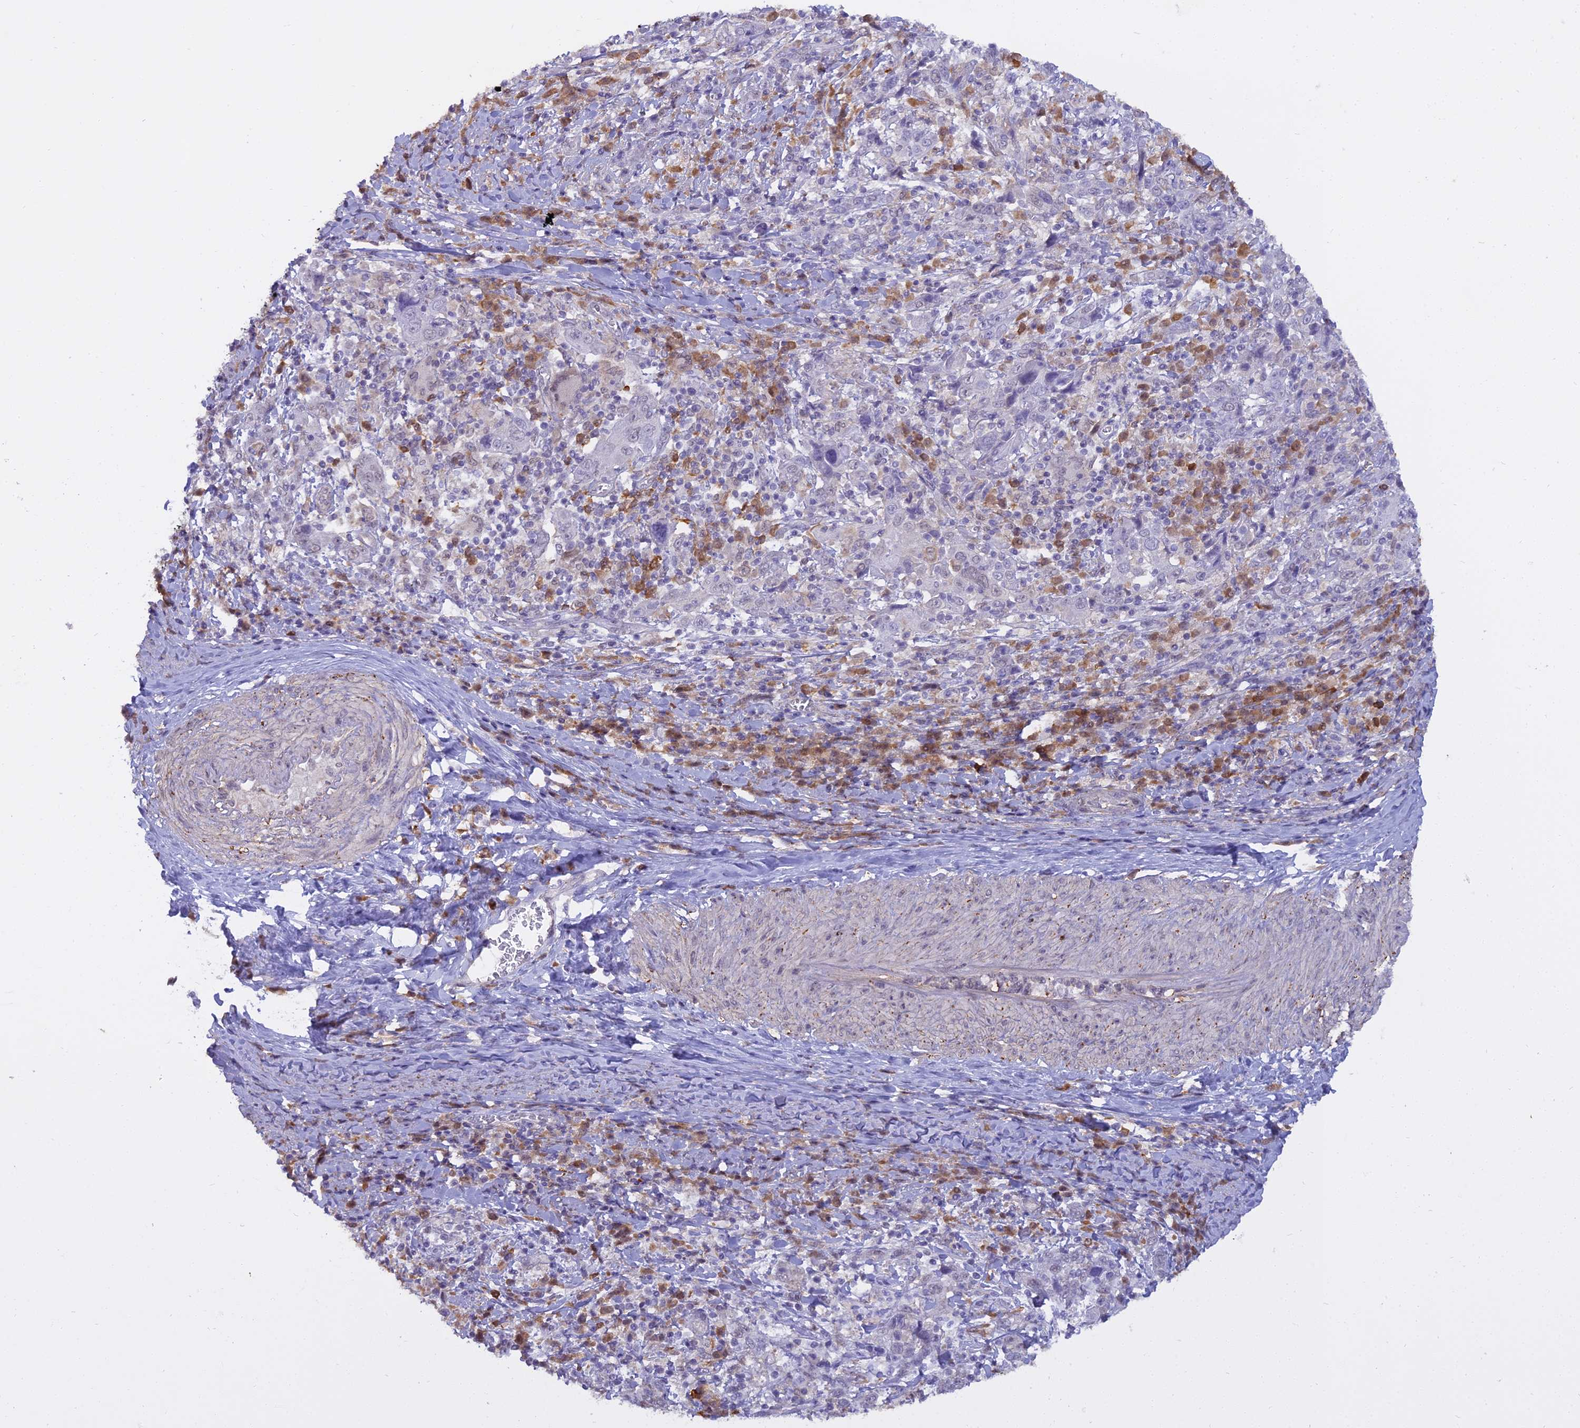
{"staining": {"intensity": "negative", "quantity": "none", "location": "none"}, "tissue": "cervical cancer", "cell_type": "Tumor cells", "image_type": "cancer", "snomed": [{"axis": "morphology", "description": "Squamous cell carcinoma, NOS"}, {"axis": "topography", "description": "Cervix"}], "caption": "The image demonstrates no significant positivity in tumor cells of cervical cancer (squamous cell carcinoma).", "gene": "BLNK", "patient": {"sex": "female", "age": 46}}